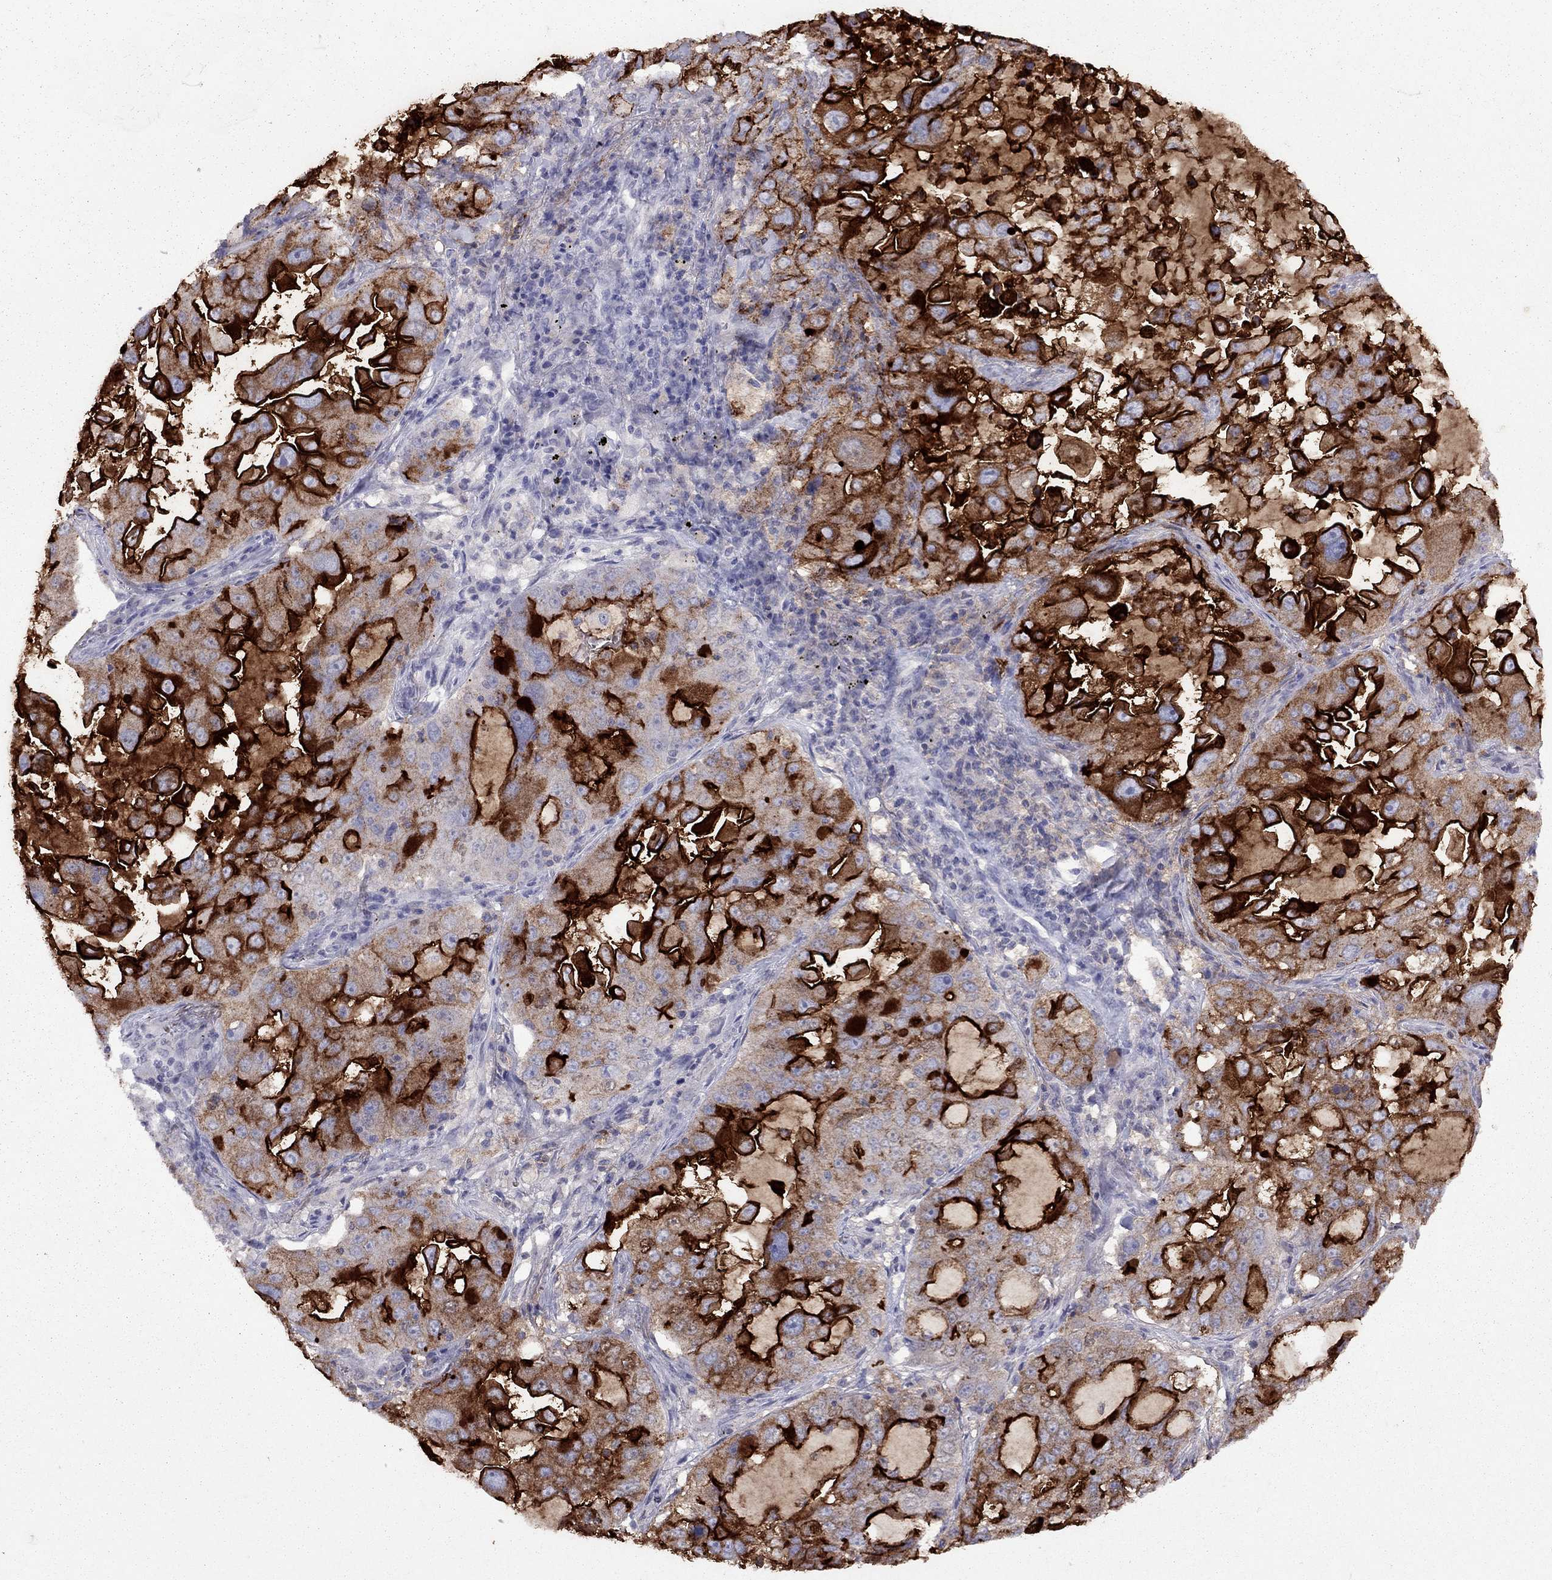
{"staining": {"intensity": "strong", "quantity": ">75%", "location": "cytoplasmic/membranous"}, "tissue": "lung cancer", "cell_type": "Tumor cells", "image_type": "cancer", "snomed": [{"axis": "morphology", "description": "Adenocarcinoma, NOS"}, {"axis": "topography", "description": "Lung"}], "caption": "High-power microscopy captured an immunohistochemistry histopathology image of adenocarcinoma (lung), revealing strong cytoplasmic/membranous expression in about >75% of tumor cells.", "gene": "MUC16", "patient": {"sex": "female", "age": 61}}